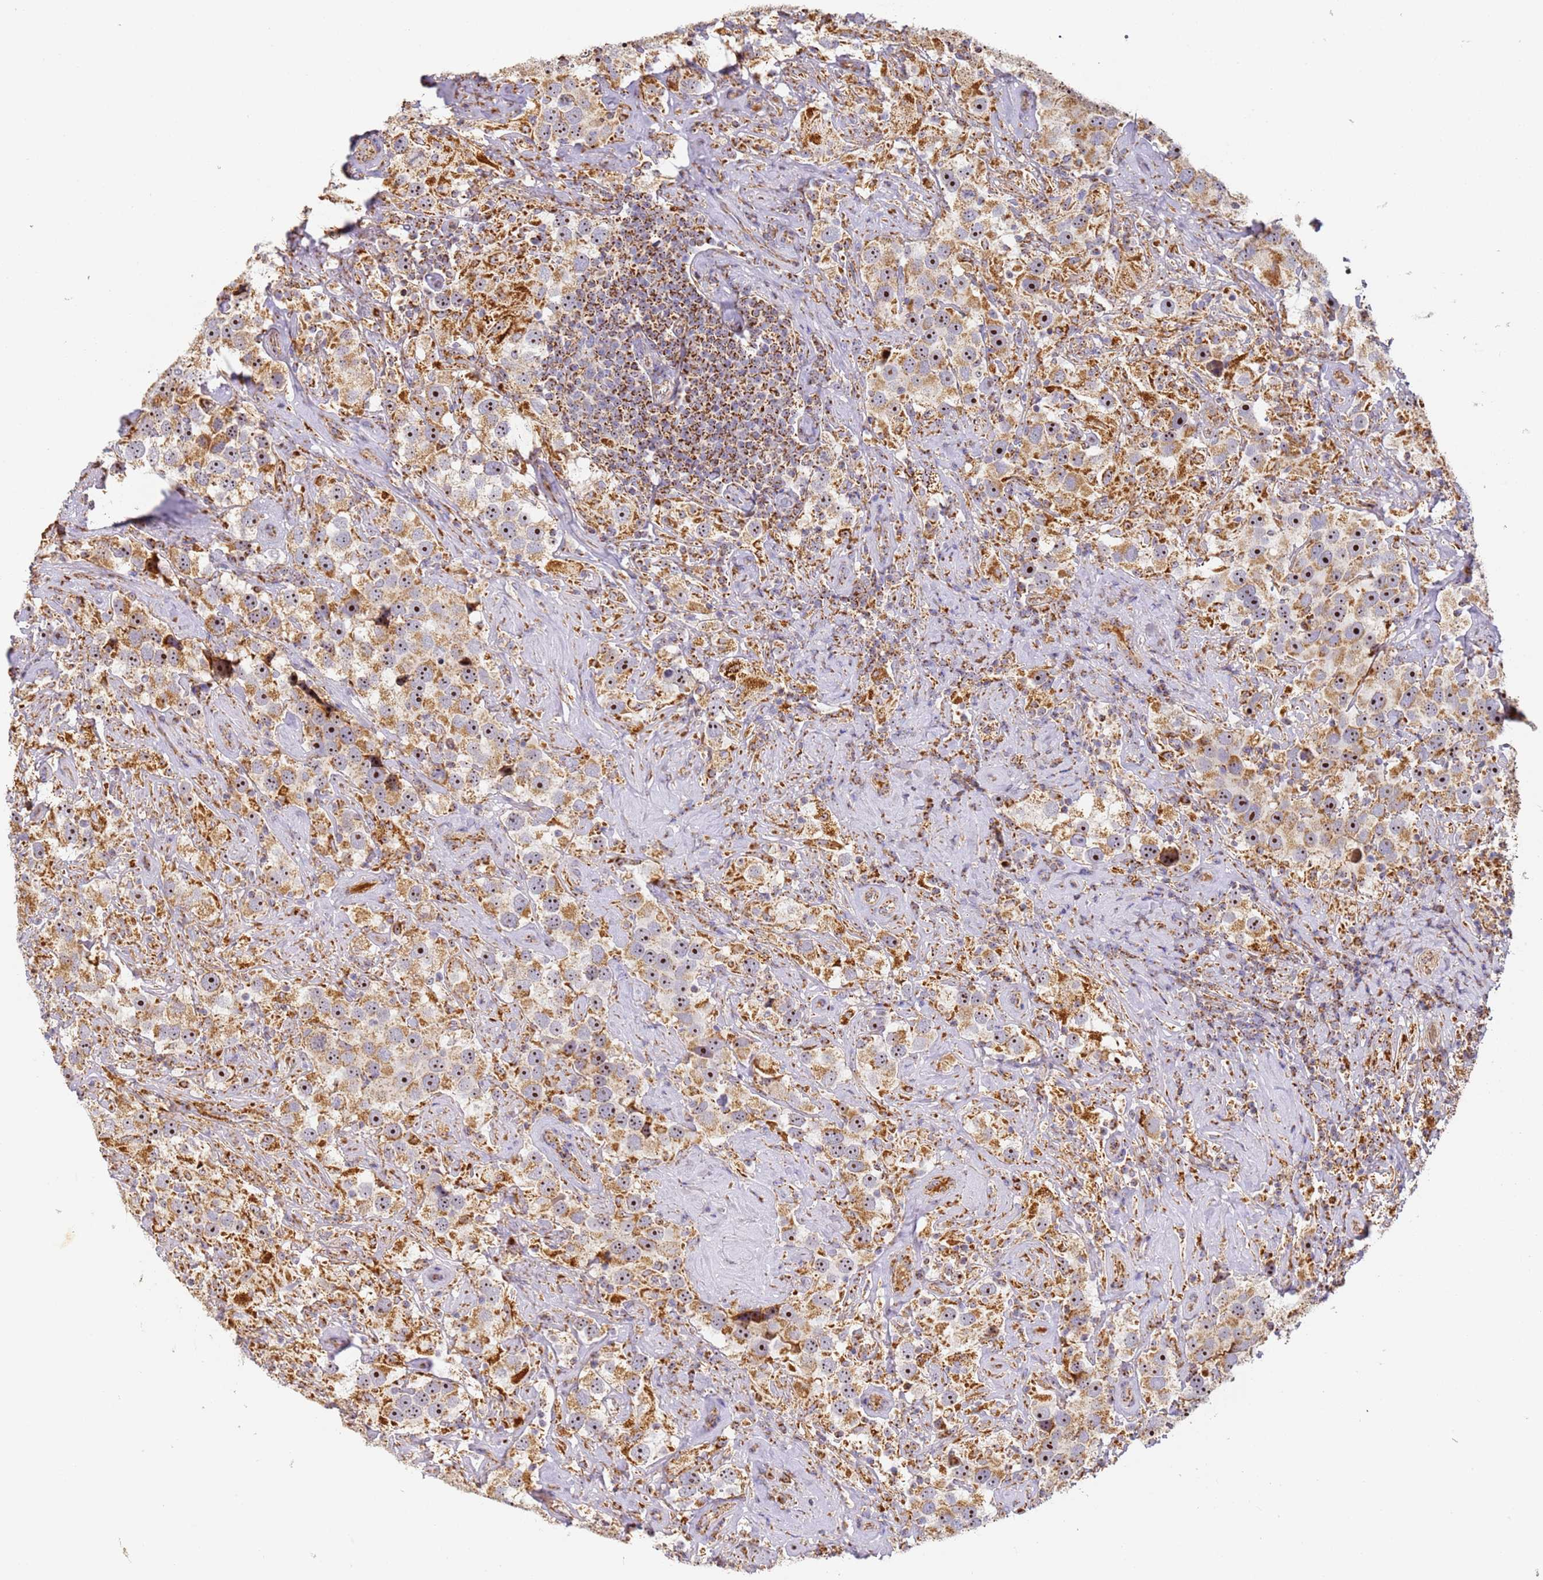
{"staining": {"intensity": "moderate", "quantity": ">75%", "location": "cytoplasmic/membranous,nuclear"}, "tissue": "testis cancer", "cell_type": "Tumor cells", "image_type": "cancer", "snomed": [{"axis": "morphology", "description": "Seminoma, NOS"}, {"axis": "topography", "description": "Testis"}], "caption": "Tumor cells demonstrate medium levels of moderate cytoplasmic/membranous and nuclear staining in about >75% of cells in human testis cancer. (Stains: DAB (3,3'-diaminobenzidine) in brown, nuclei in blue, Microscopy: brightfield microscopy at high magnification).", "gene": "FRG2C", "patient": {"sex": "male", "age": 49}}